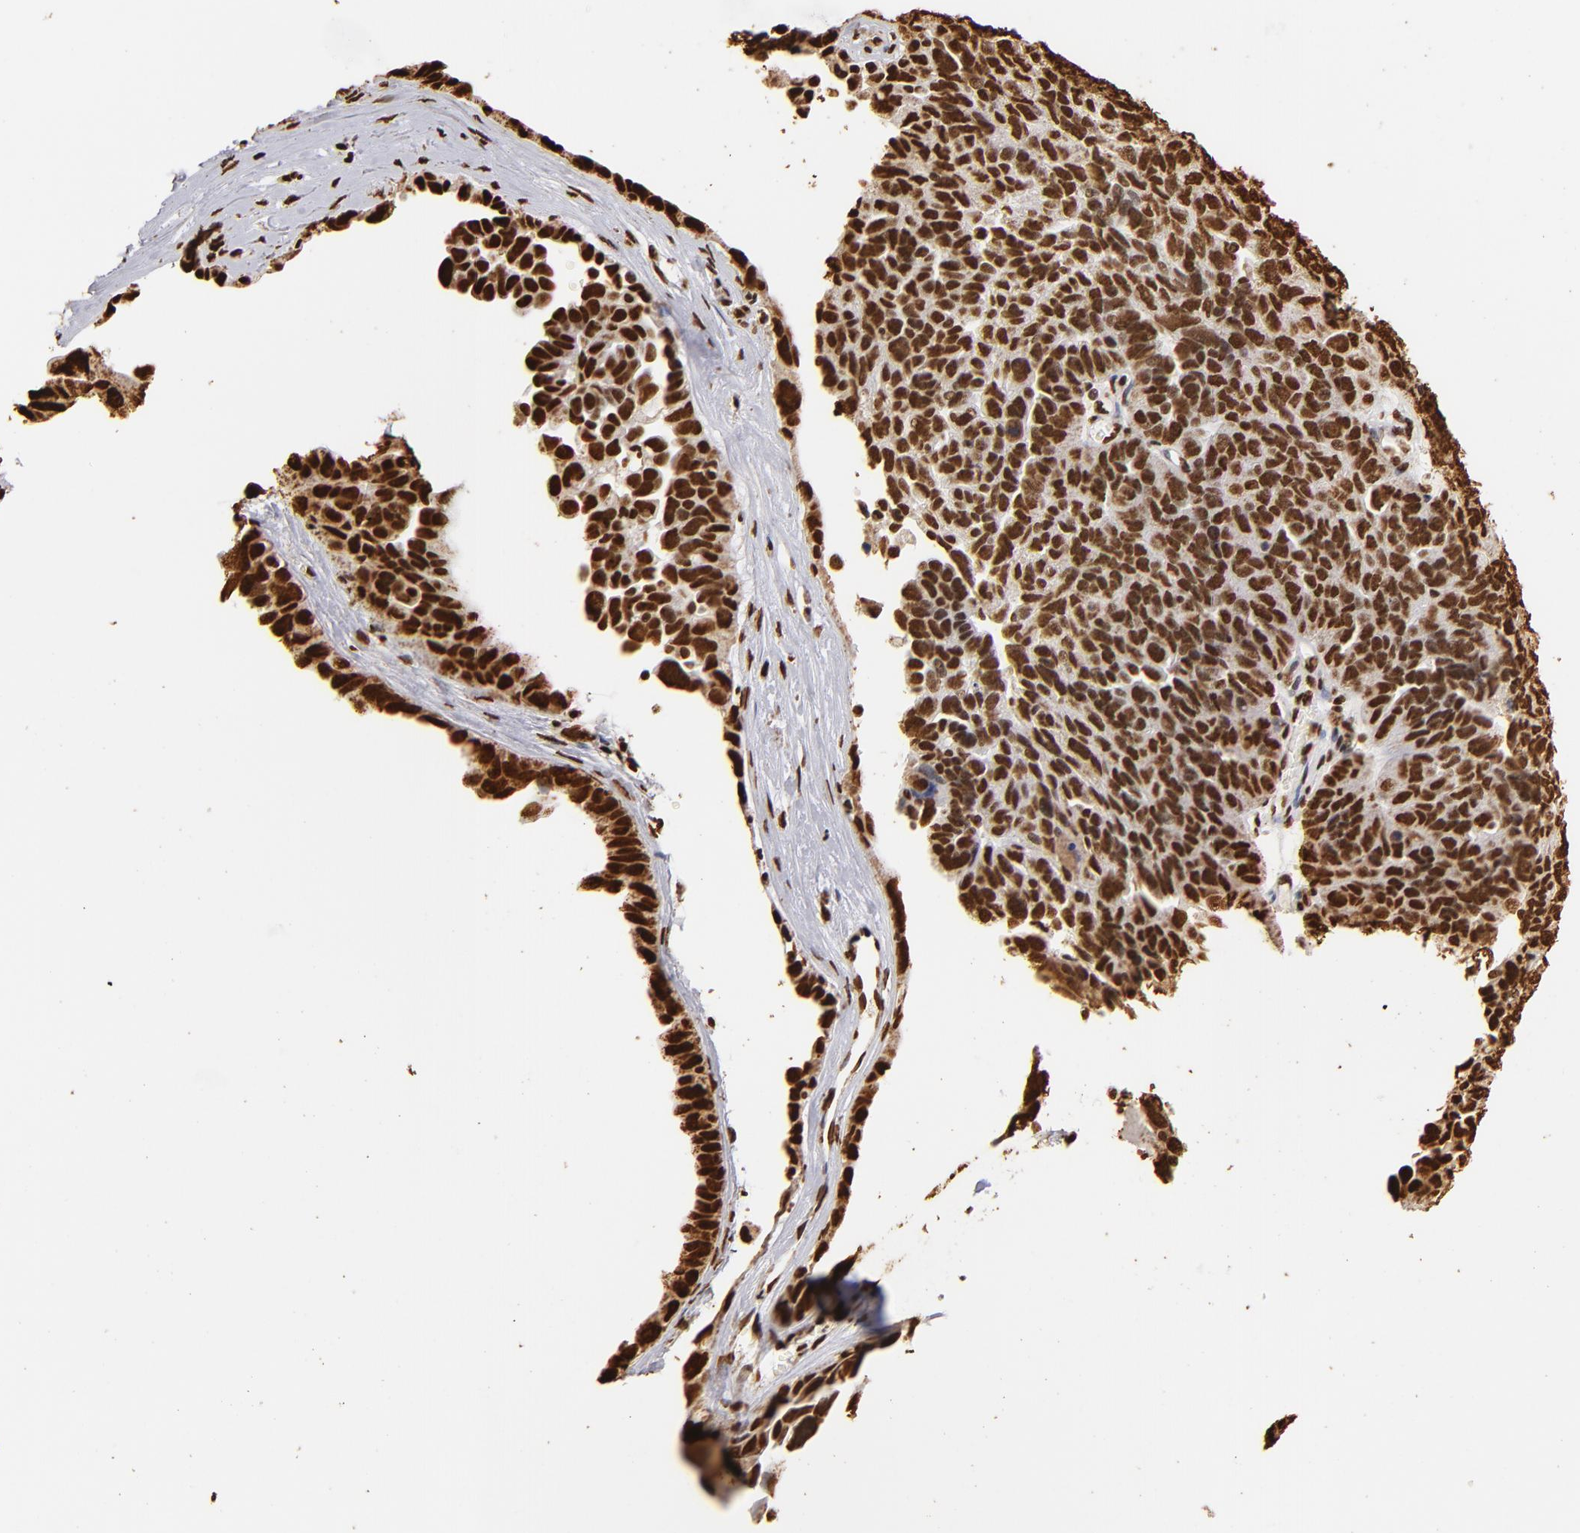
{"staining": {"intensity": "strong", "quantity": ">75%", "location": "nuclear"}, "tissue": "ovarian cancer", "cell_type": "Tumor cells", "image_type": "cancer", "snomed": [{"axis": "morphology", "description": "Cystadenocarcinoma, serous, NOS"}, {"axis": "topography", "description": "Ovary"}], "caption": "A brown stain highlights strong nuclear positivity of a protein in ovarian serous cystadenocarcinoma tumor cells. (DAB = brown stain, brightfield microscopy at high magnification).", "gene": "ILF3", "patient": {"sex": "female", "age": 64}}